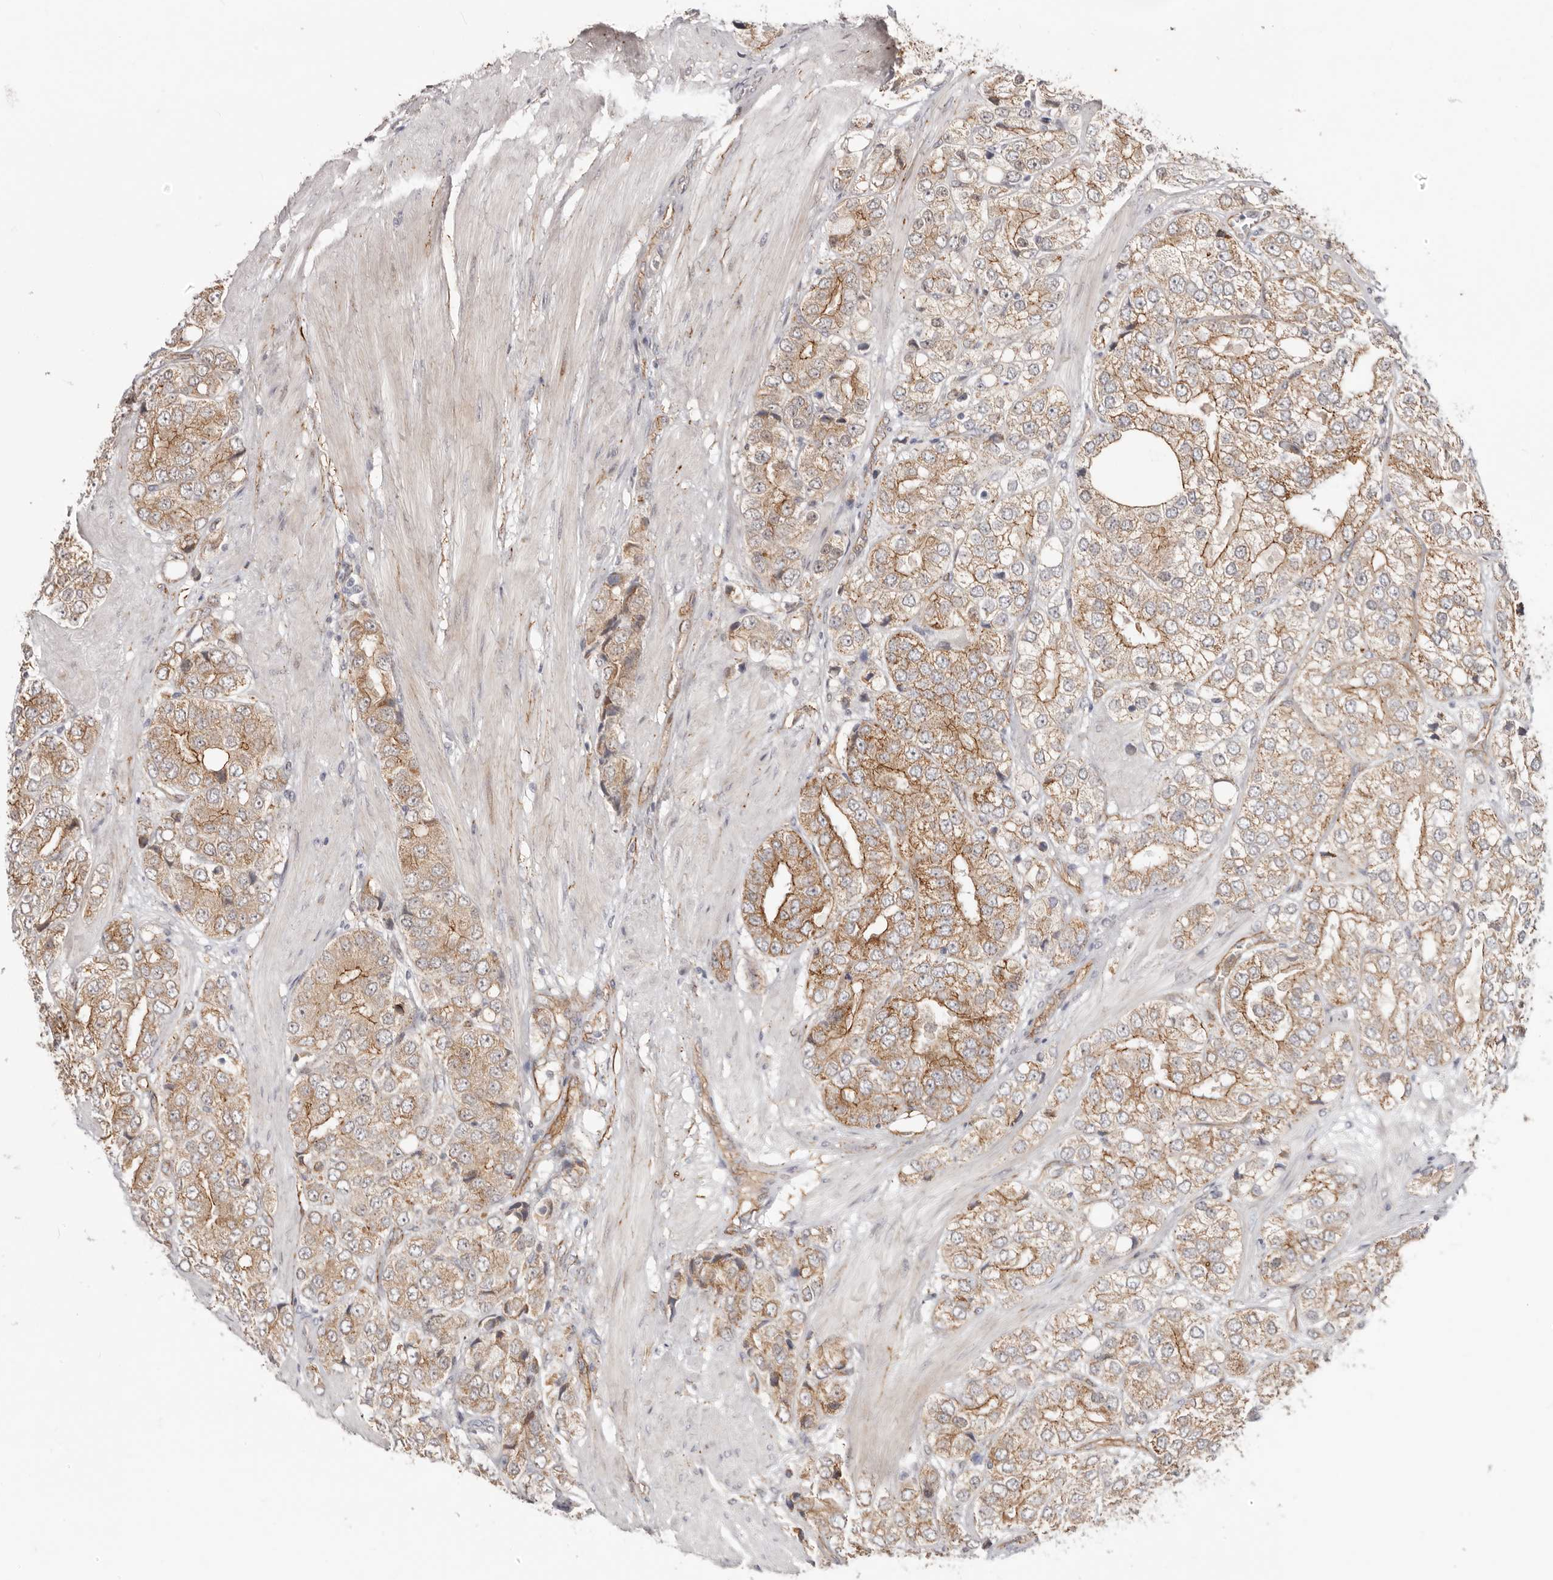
{"staining": {"intensity": "moderate", "quantity": ">75%", "location": "cytoplasmic/membranous"}, "tissue": "prostate cancer", "cell_type": "Tumor cells", "image_type": "cancer", "snomed": [{"axis": "morphology", "description": "Adenocarcinoma, High grade"}, {"axis": "topography", "description": "Prostate"}], "caption": "About >75% of tumor cells in adenocarcinoma (high-grade) (prostate) reveal moderate cytoplasmic/membranous protein staining as visualized by brown immunohistochemical staining.", "gene": "SZT2", "patient": {"sex": "male", "age": 50}}